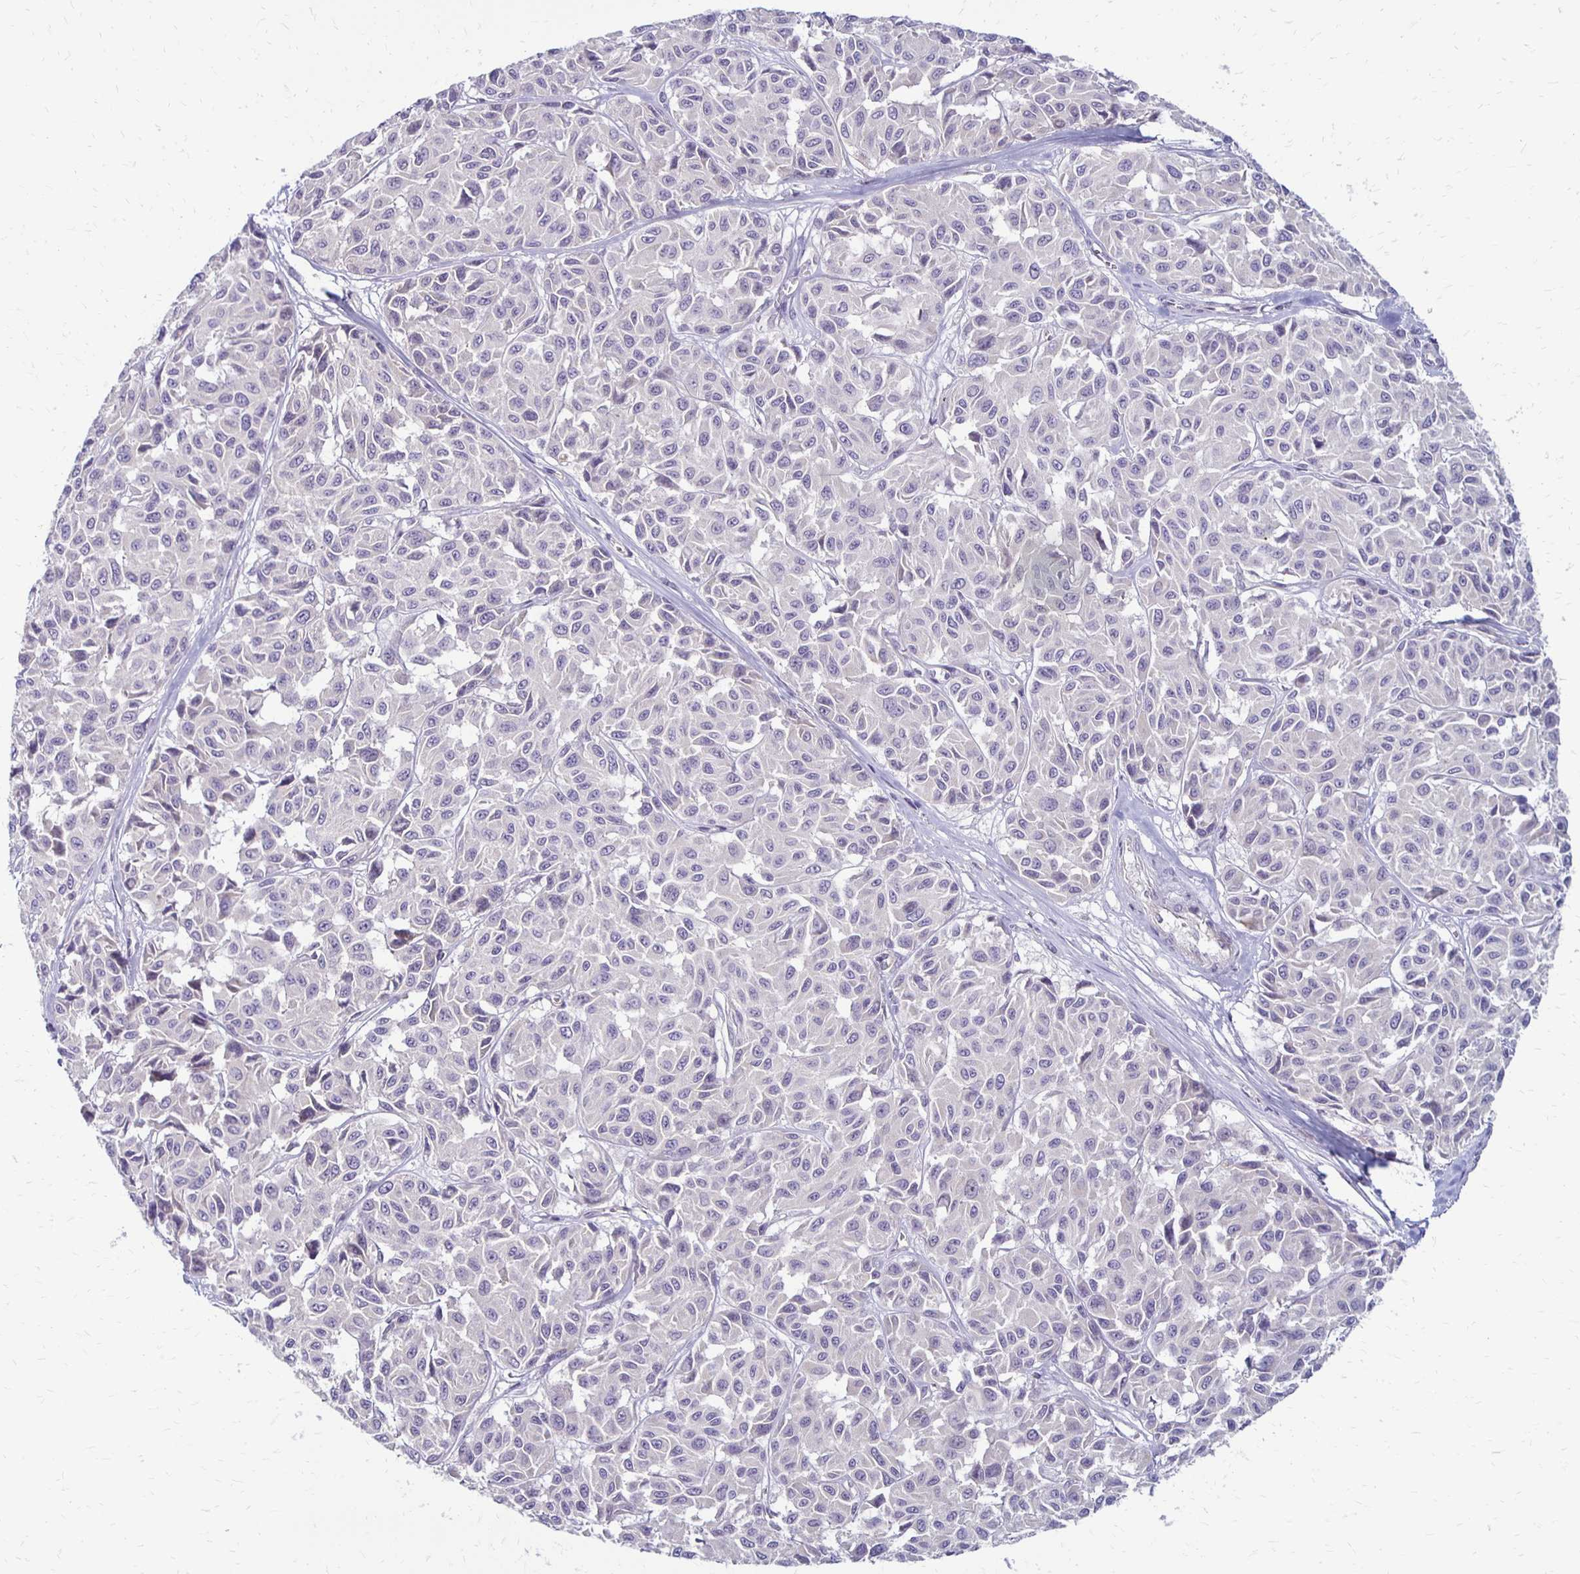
{"staining": {"intensity": "negative", "quantity": "none", "location": "none"}, "tissue": "melanoma", "cell_type": "Tumor cells", "image_type": "cancer", "snomed": [{"axis": "morphology", "description": "Malignant melanoma, NOS"}, {"axis": "topography", "description": "Skin"}], "caption": "Photomicrograph shows no protein staining in tumor cells of melanoma tissue.", "gene": "KATNBL1", "patient": {"sex": "female", "age": 66}}